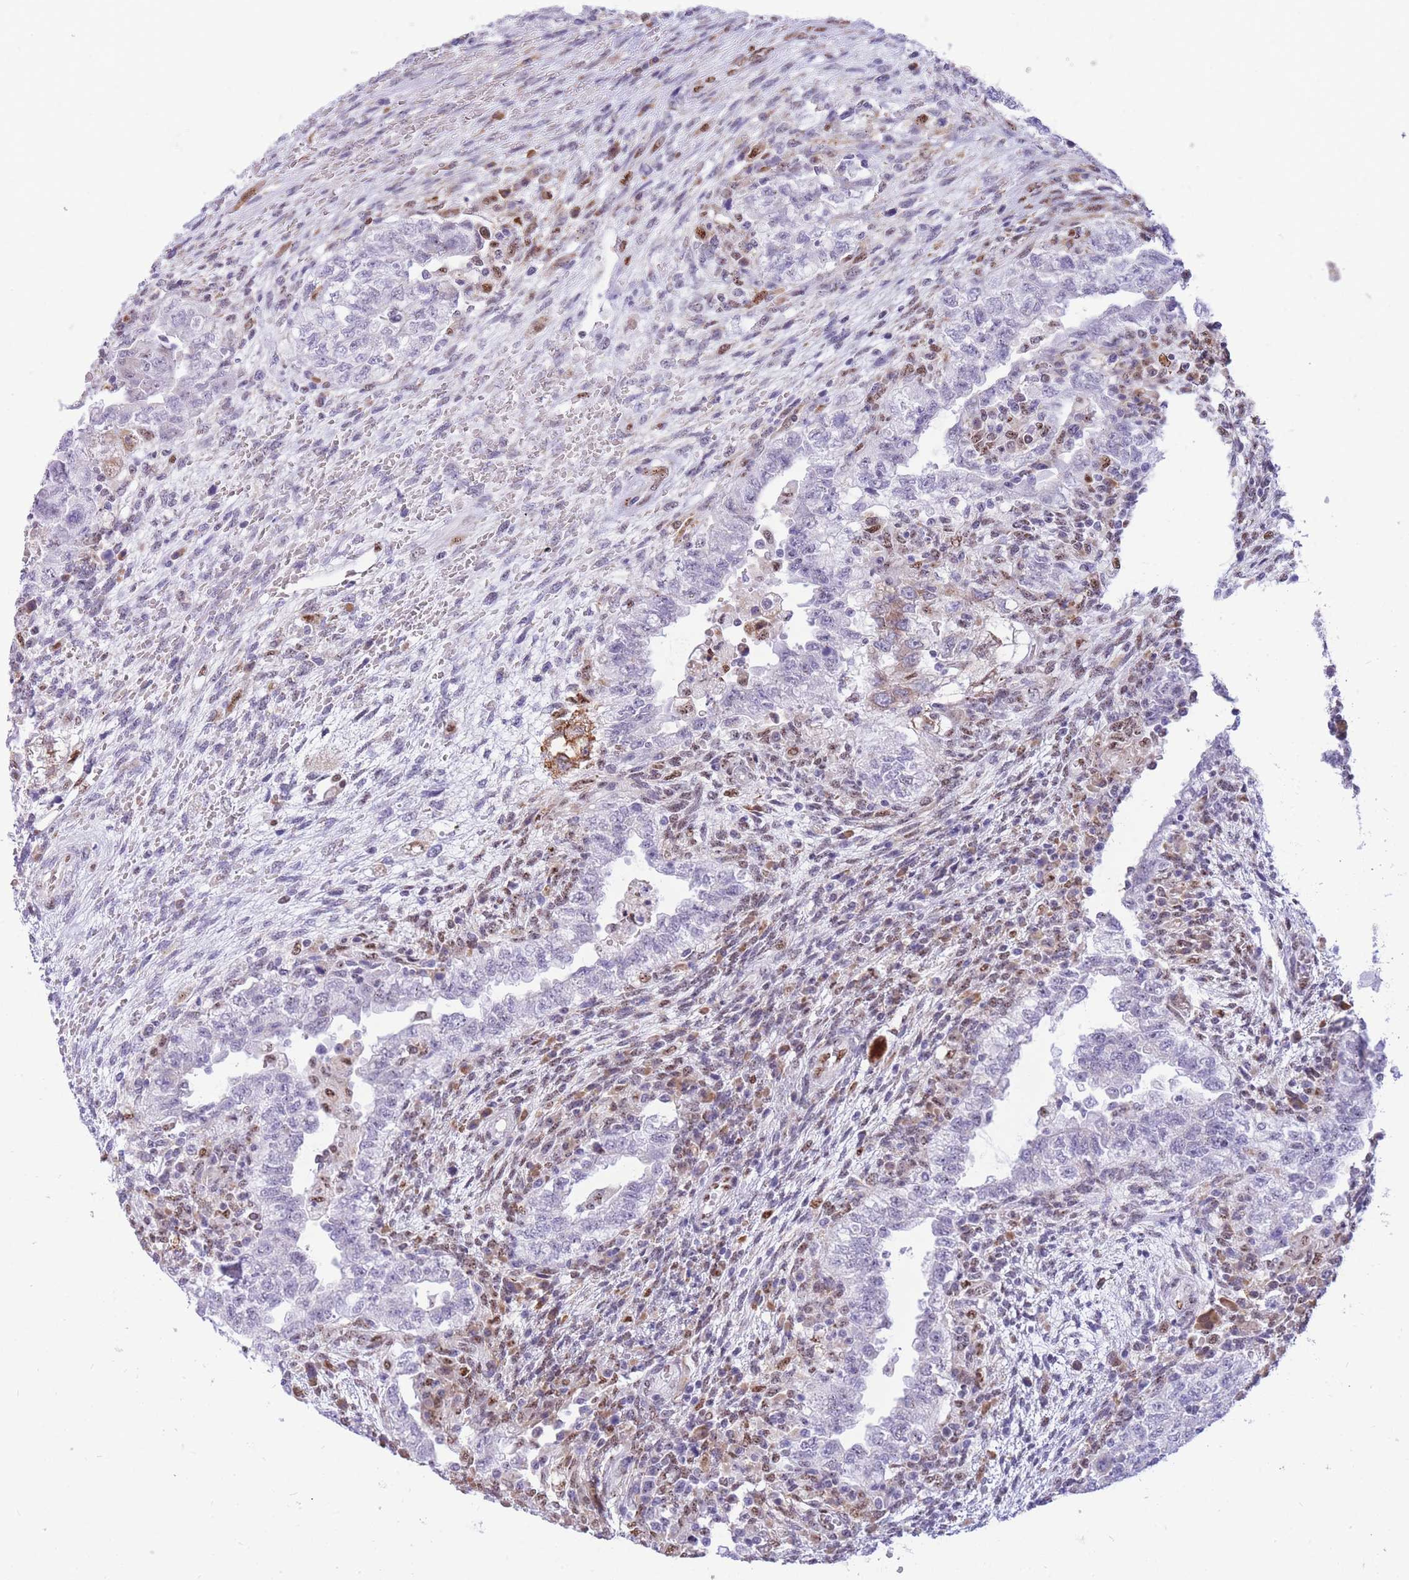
{"staining": {"intensity": "weak", "quantity": "<25%", "location": "cytoplasmic/membranous"}, "tissue": "testis cancer", "cell_type": "Tumor cells", "image_type": "cancer", "snomed": [{"axis": "morphology", "description": "Carcinoma, Embryonal, NOS"}, {"axis": "topography", "description": "Testis"}], "caption": "Immunohistochemistry micrograph of testis cancer (embryonal carcinoma) stained for a protein (brown), which exhibits no expression in tumor cells.", "gene": "FAM153A", "patient": {"sex": "male", "age": 26}}